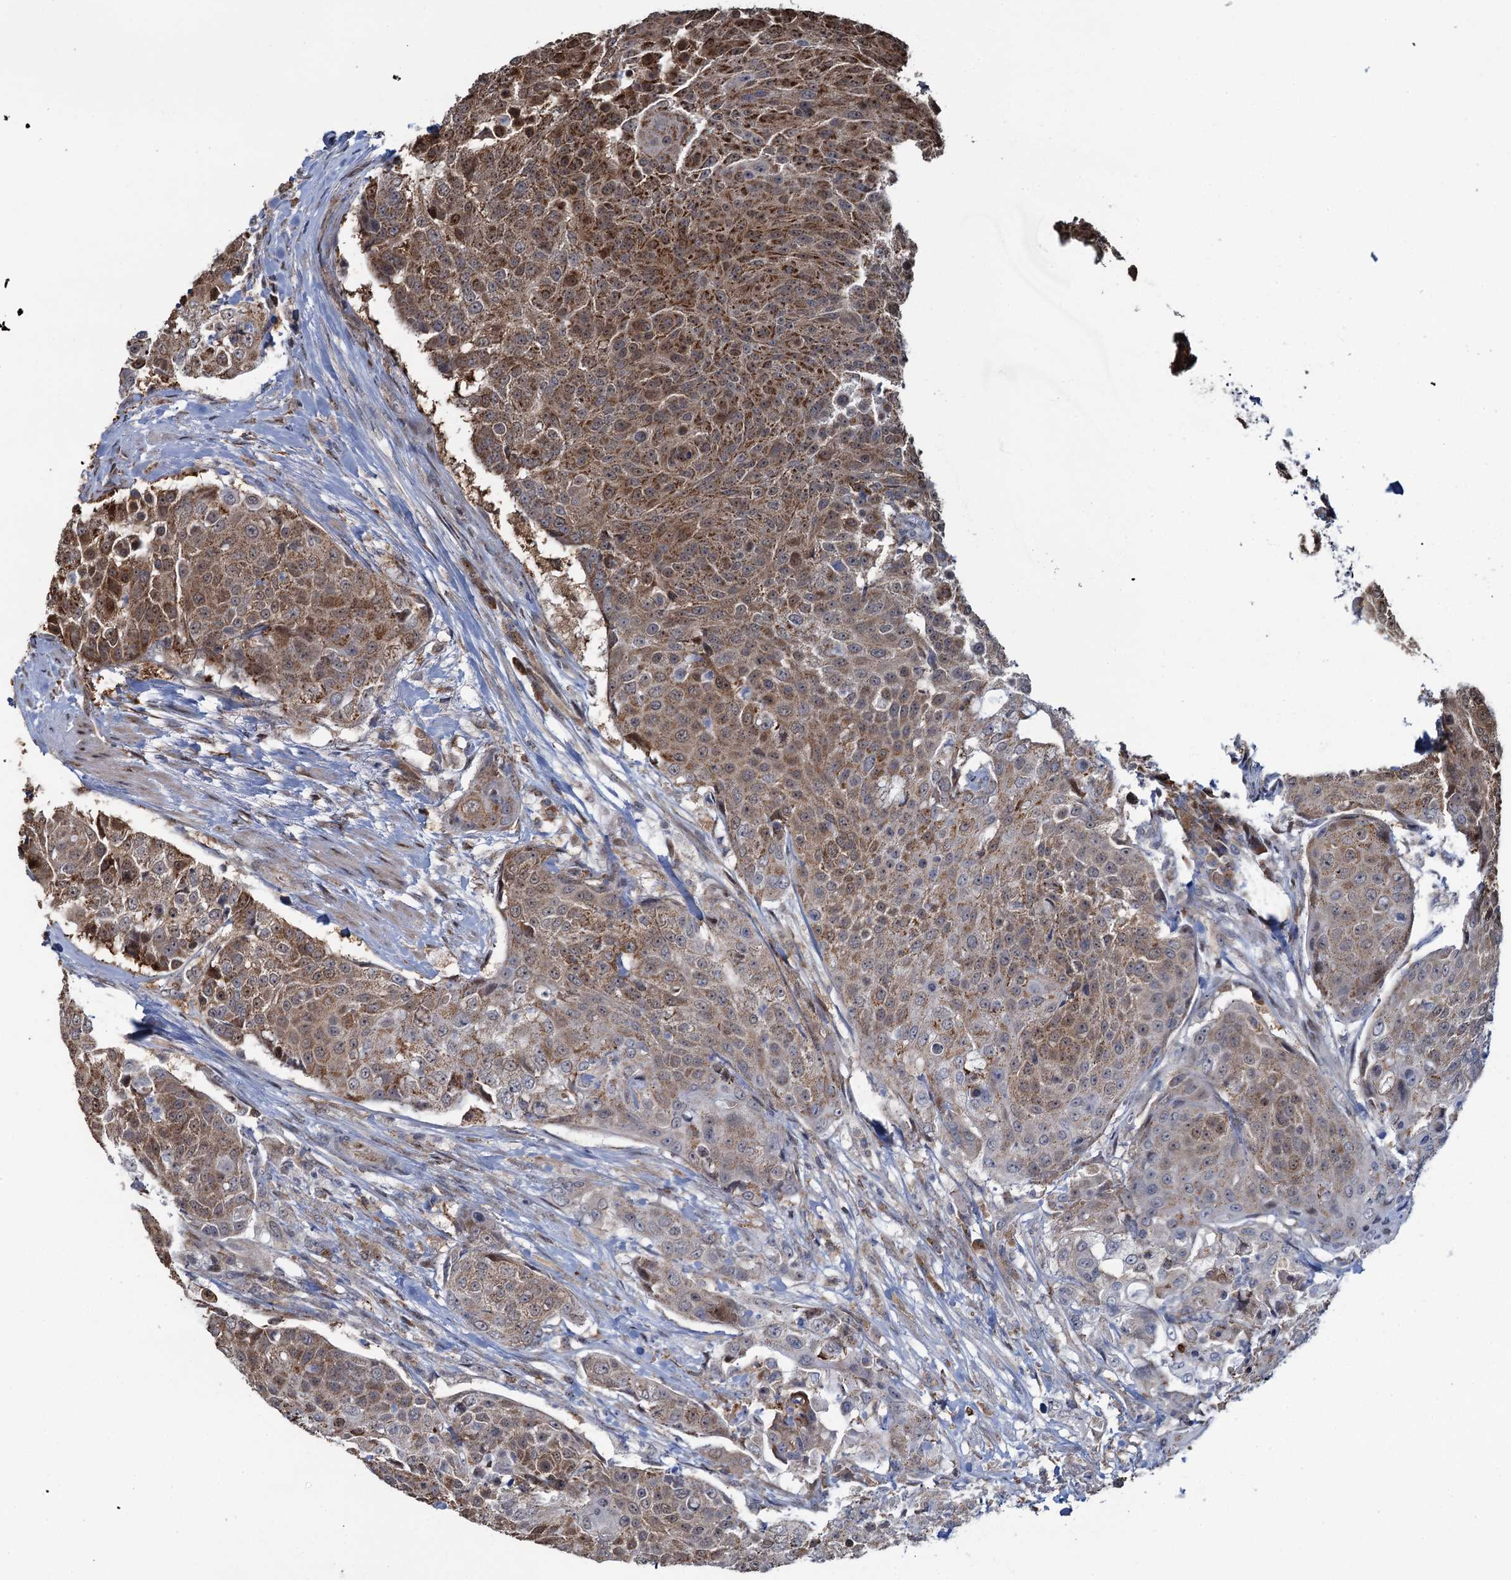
{"staining": {"intensity": "moderate", "quantity": ">75%", "location": "cytoplasmic/membranous"}, "tissue": "urothelial cancer", "cell_type": "Tumor cells", "image_type": "cancer", "snomed": [{"axis": "morphology", "description": "Urothelial carcinoma, High grade"}, {"axis": "topography", "description": "Urinary bladder"}], "caption": "Immunohistochemistry (IHC) of human urothelial carcinoma (high-grade) shows medium levels of moderate cytoplasmic/membranous positivity in approximately >75% of tumor cells. The protein is shown in brown color, while the nuclei are stained blue.", "gene": "CCDC102A", "patient": {"sex": "female", "age": 63}}